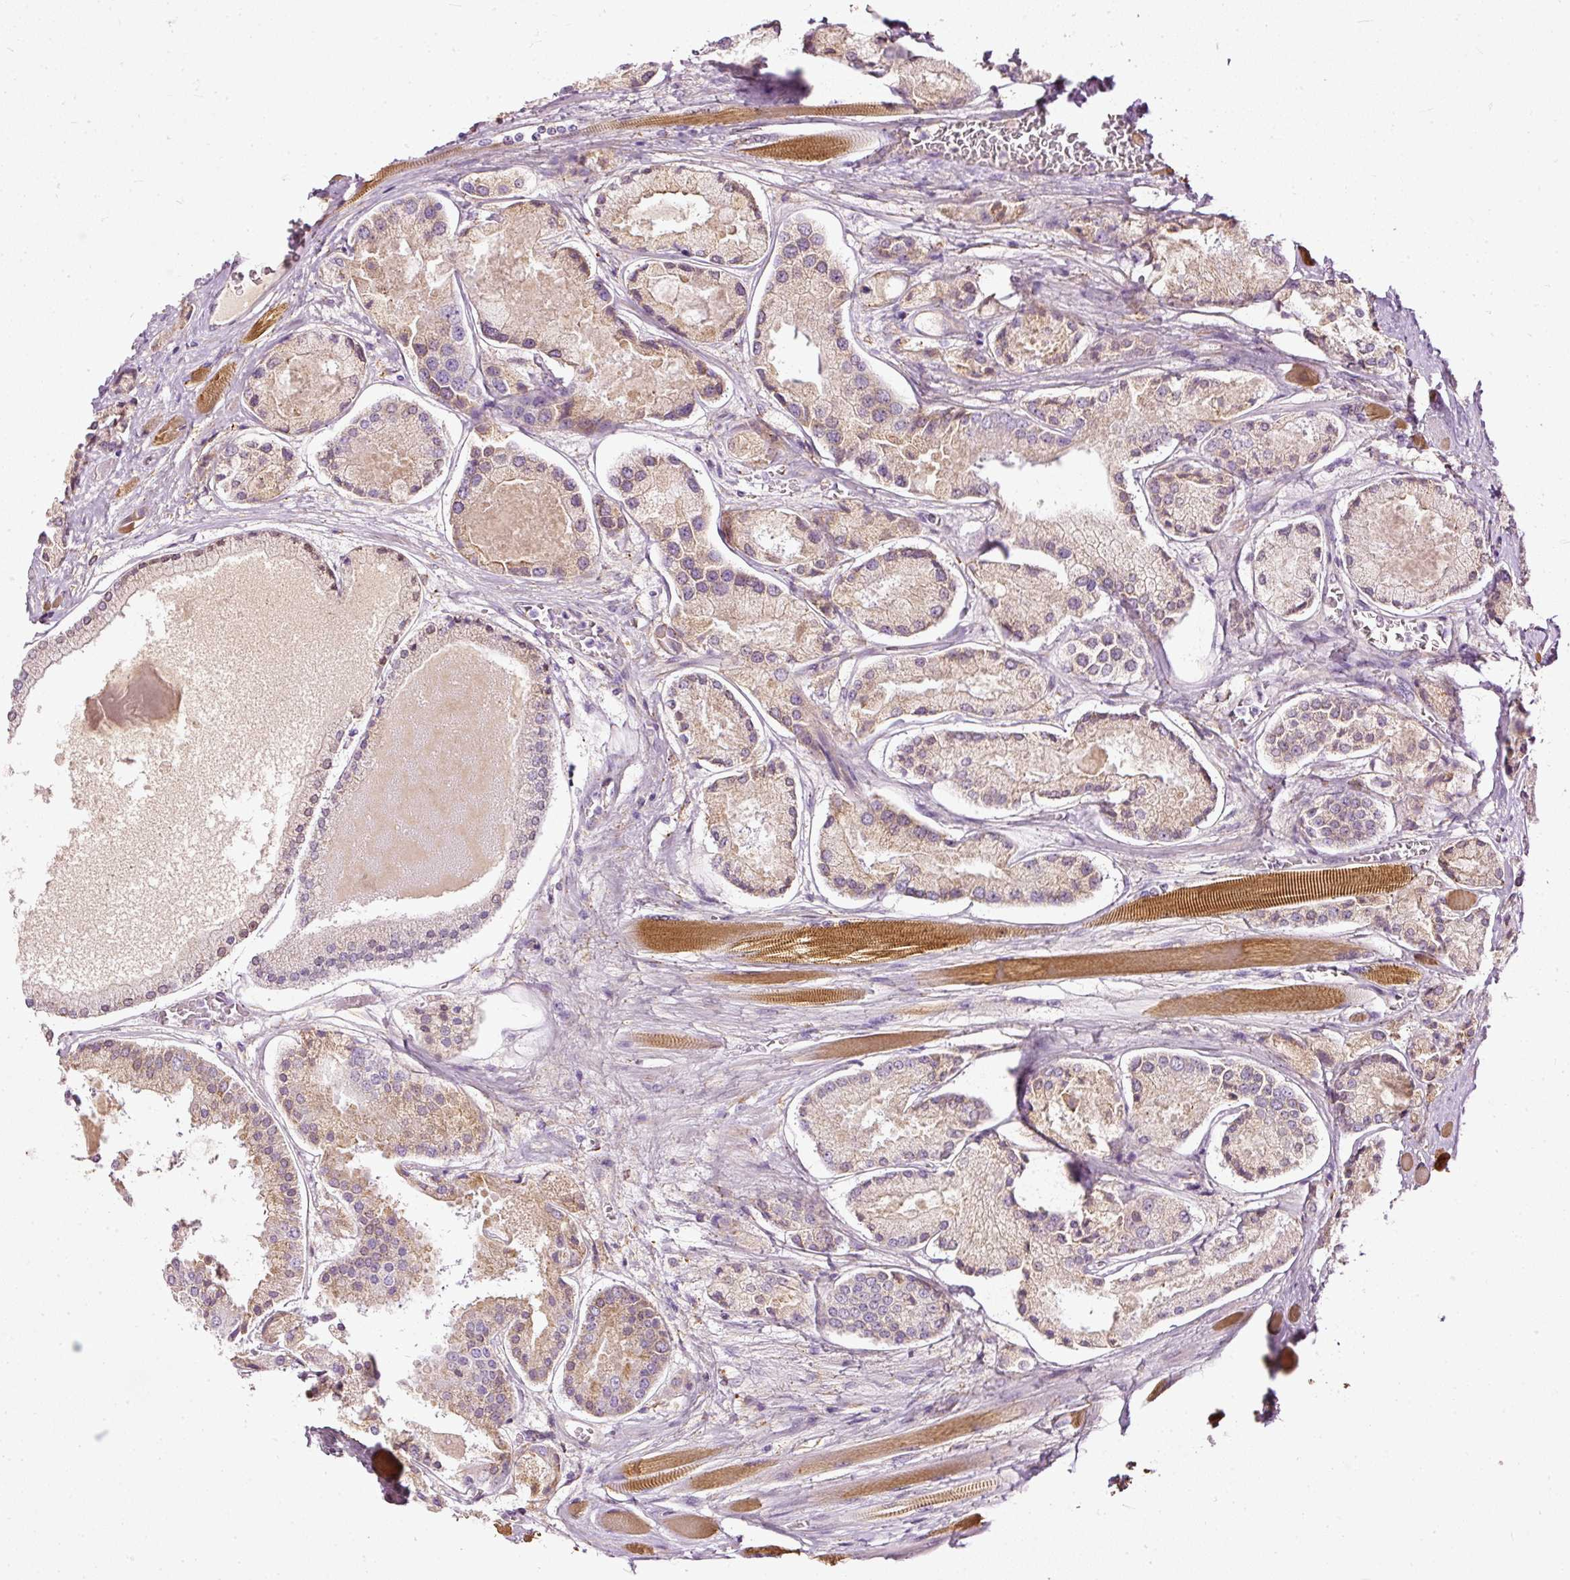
{"staining": {"intensity": "weak", "quantity": "<25%", "location": "cytoplasmic/membranous"}, "tissue": "prostate cancer", "cell_type": "Tumor cells", "image_type": "cancer", "snomed": [{"axis": "morphology", "description": "Adenocarcinoma, High grade"}, {"axis": "topography", "description": "Prostate"}], "caption": "Image shows no significant protein staining in tumor cells of prostate cancer.", "gene": "PAQR9", "patient": {"sex": "male", "age": 67}}